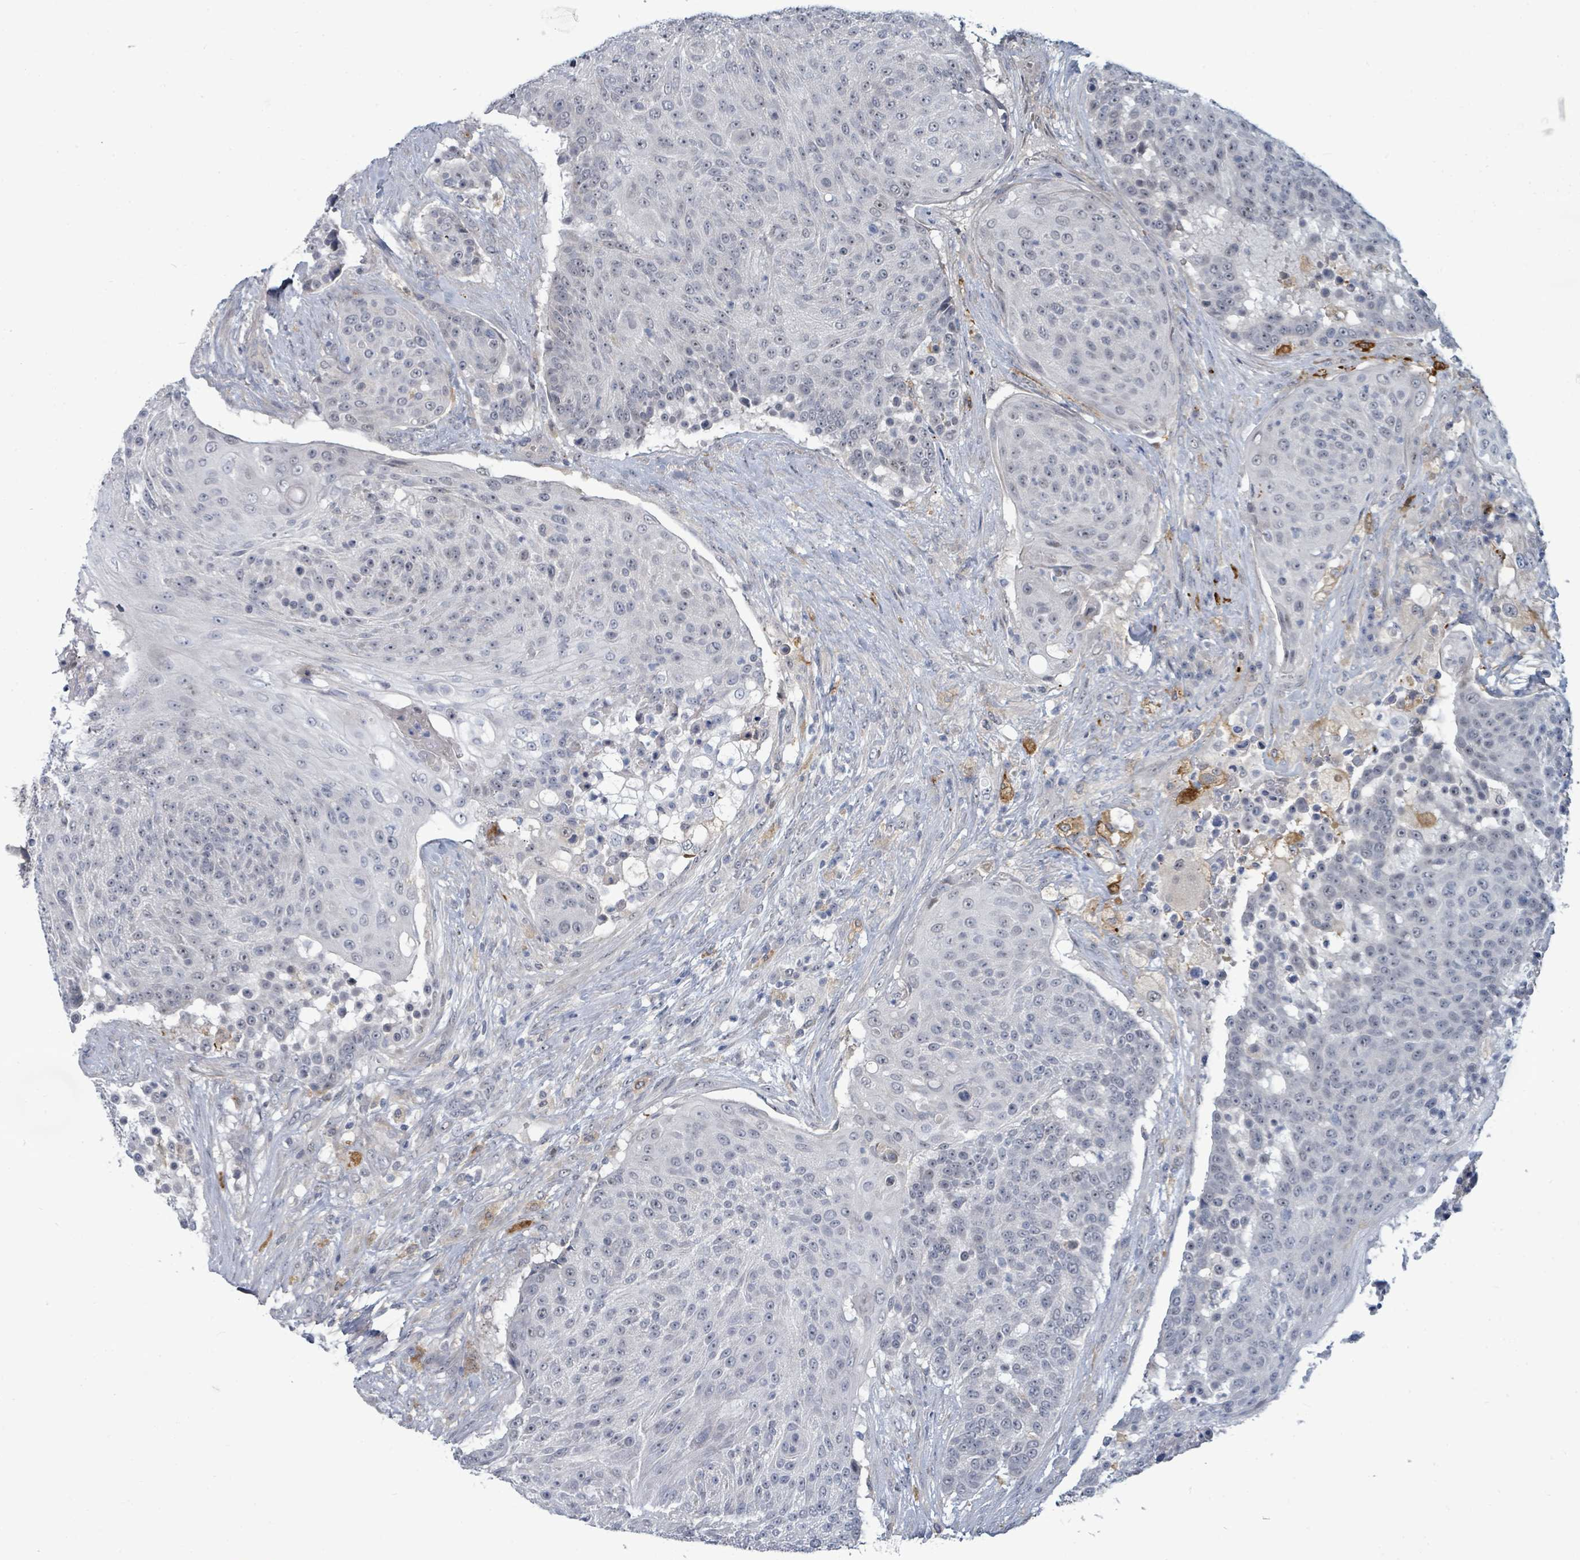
{"staining": {"intensity": "negative", "quantity": "none", "location": "none"}, "tissue": "urothelial cancer", "cell_type": "Tumor cells", "image_type": "cancer", "snomed": [{"axis": "morphology", "description": "Urothelial carcinoma, High grade"}, {"axis": "topography", "description": "Urinary bladder"}], "caption": "An immunohistochemistry (IHC) image of high-grade urothelial carcinoma is shown. There is no staining in tumor cells of high-grade urothelial carcinoma.", "gene": "TRDMT1", "patient": {"sex": "female", "age": 63}}